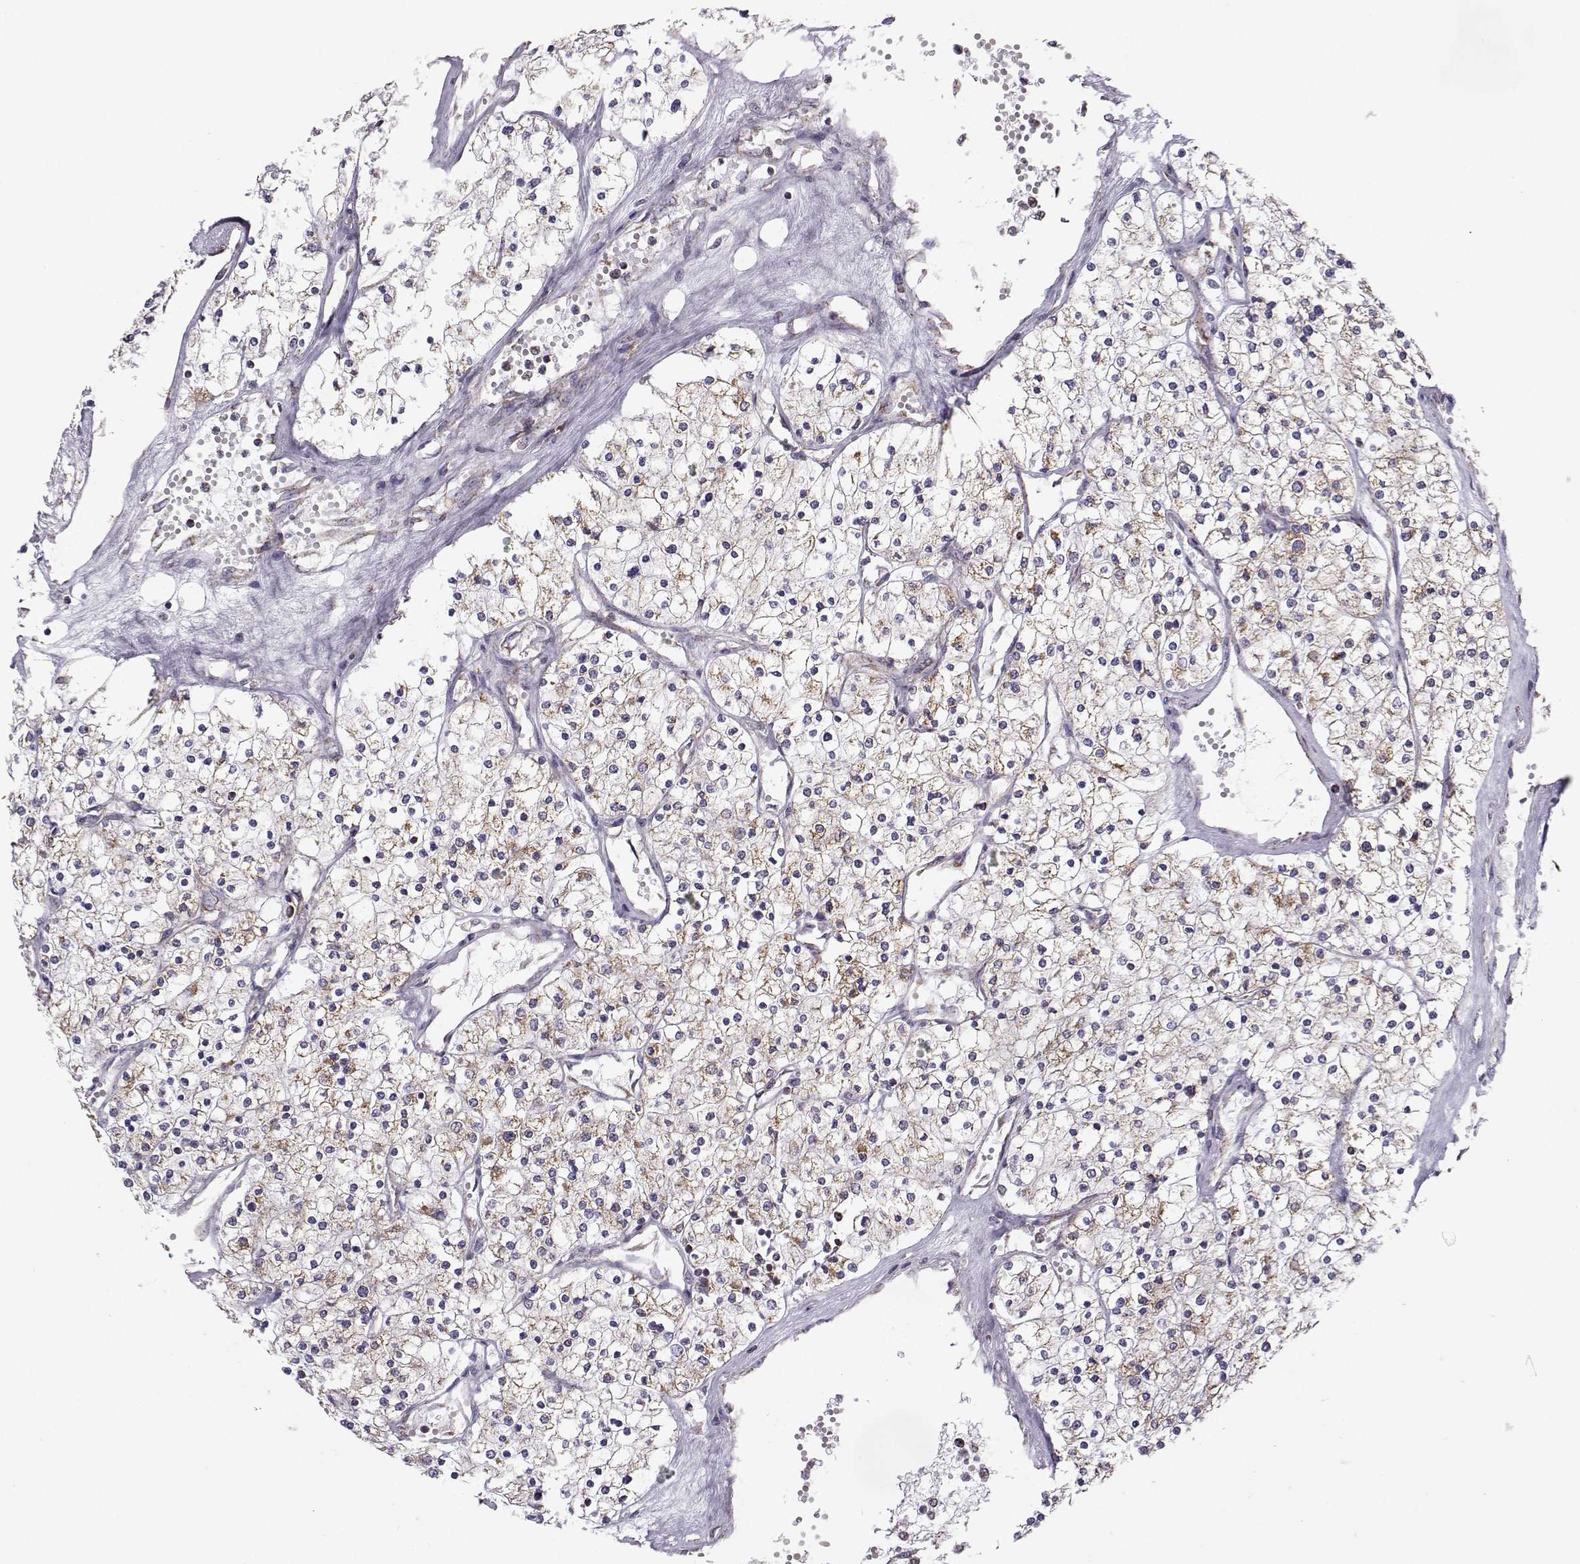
{"staining": {"intensity": "moderate", "quantity": "<25%", "location": "cytoplasmic/membranous"}, "tissue": "renal cancer", "cell_type": "Tumor cells", "image_type": "cancer", "snomed": [{"axis": "morphology", "description": "Adenocarcinoma, NOS"}, {"axis": "topography", "description": "Kidney"}], "caption": "DAB immunohistochemical staining of human adenocarcinoma (renal) shows moderate cytoplasmic/membranous protein expression in approximately <25% of tumor cells.", "gene": "NECAB3", "patient": {"sex": "male", "age": 80}}